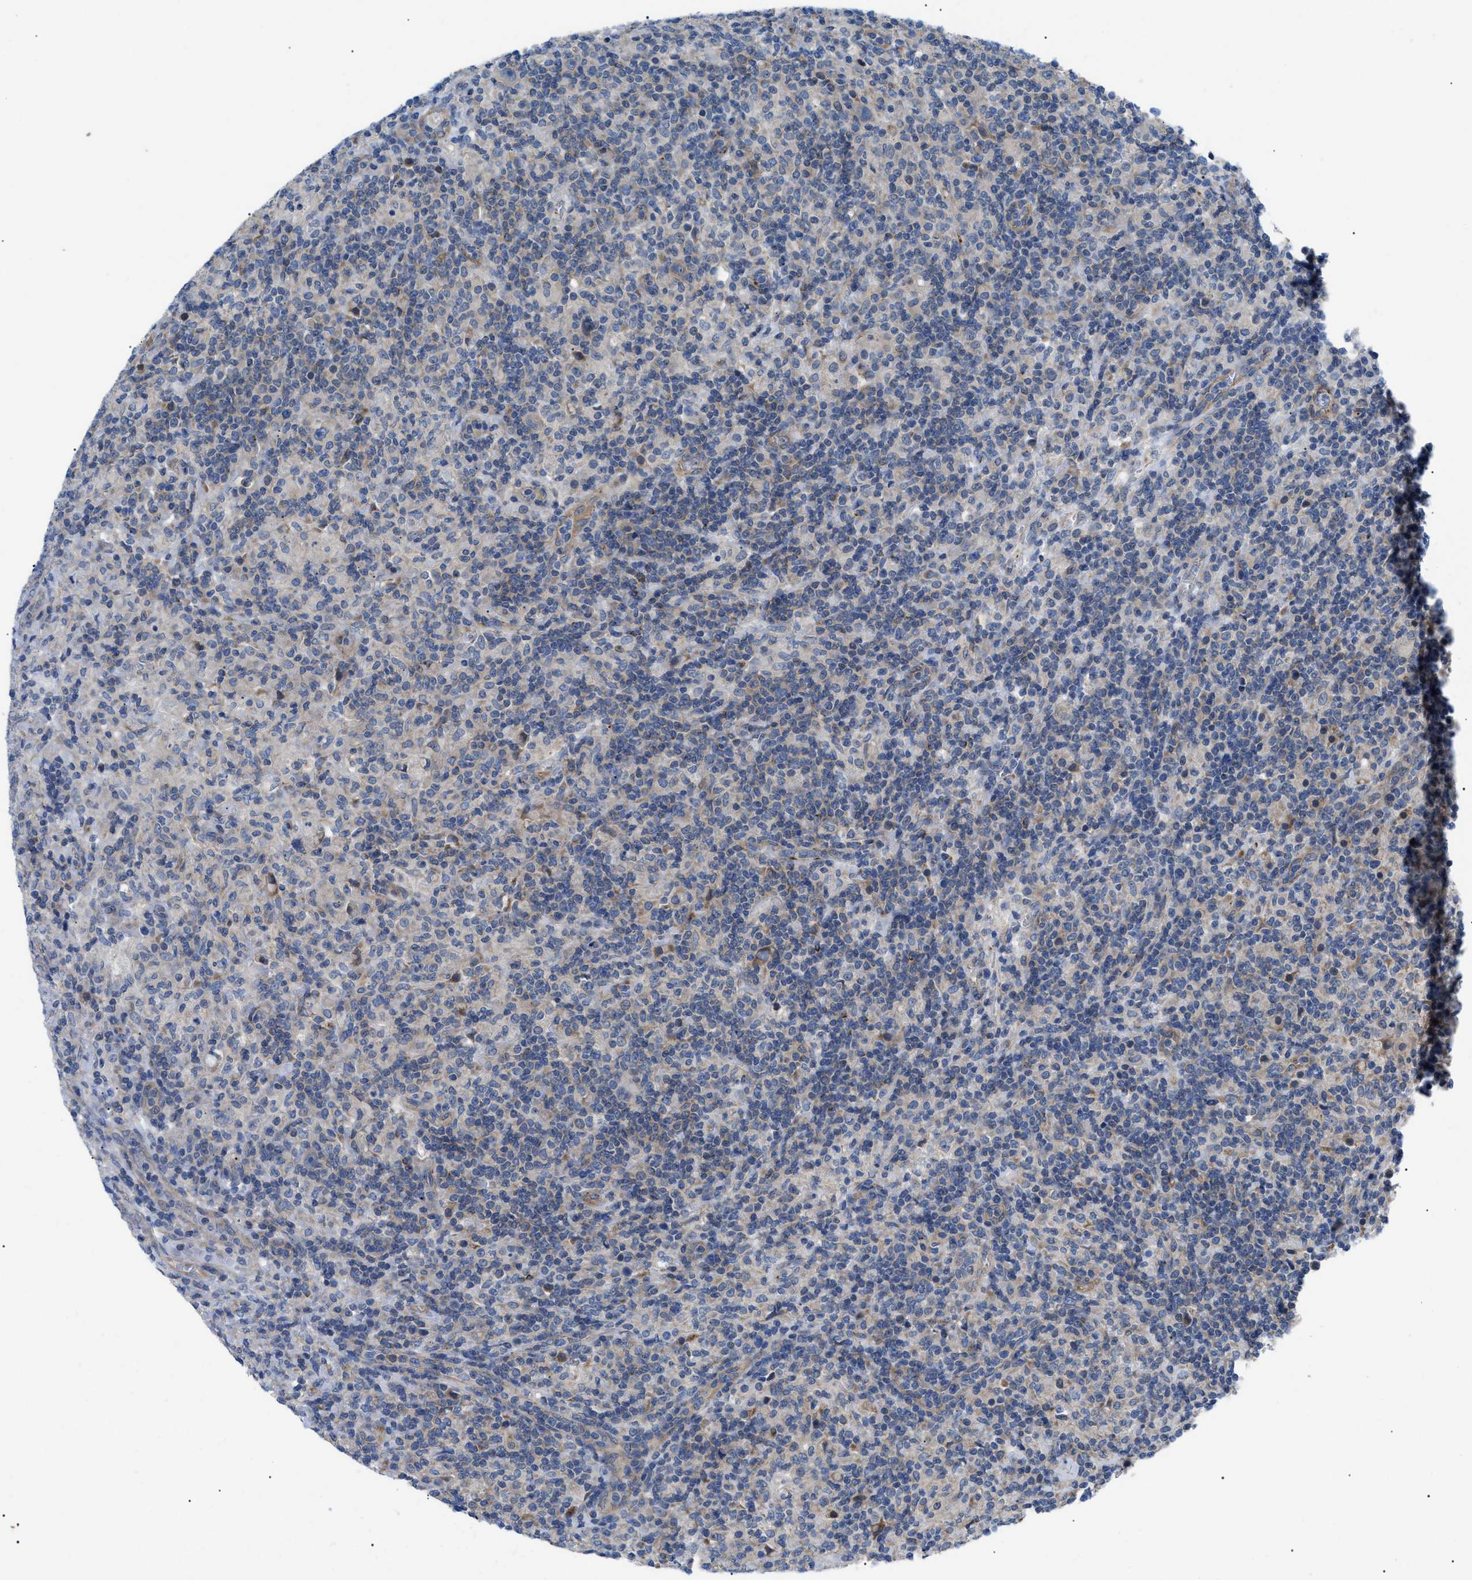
{"staining": {"intensity": "negative", "quantity": "none", "location": "none"}, "tissue": "lymphoma", "cell_type": "Tumor cells", "image_type": "cancer", "snomed": [{"axis": "morphology", "description": "Hodgkin's disease, NOS"}, {"axis": "topography", "description": "Lymph node"}], "caption": "IHC image of neoplastic tissue: Hodgkin's disease stained with DAB (3,3'-diaminobenzidine) shows no significant protein positivity in tumor cells.", "gene": "HSPB8", "patient": {"sex": "male", "age": 70}}